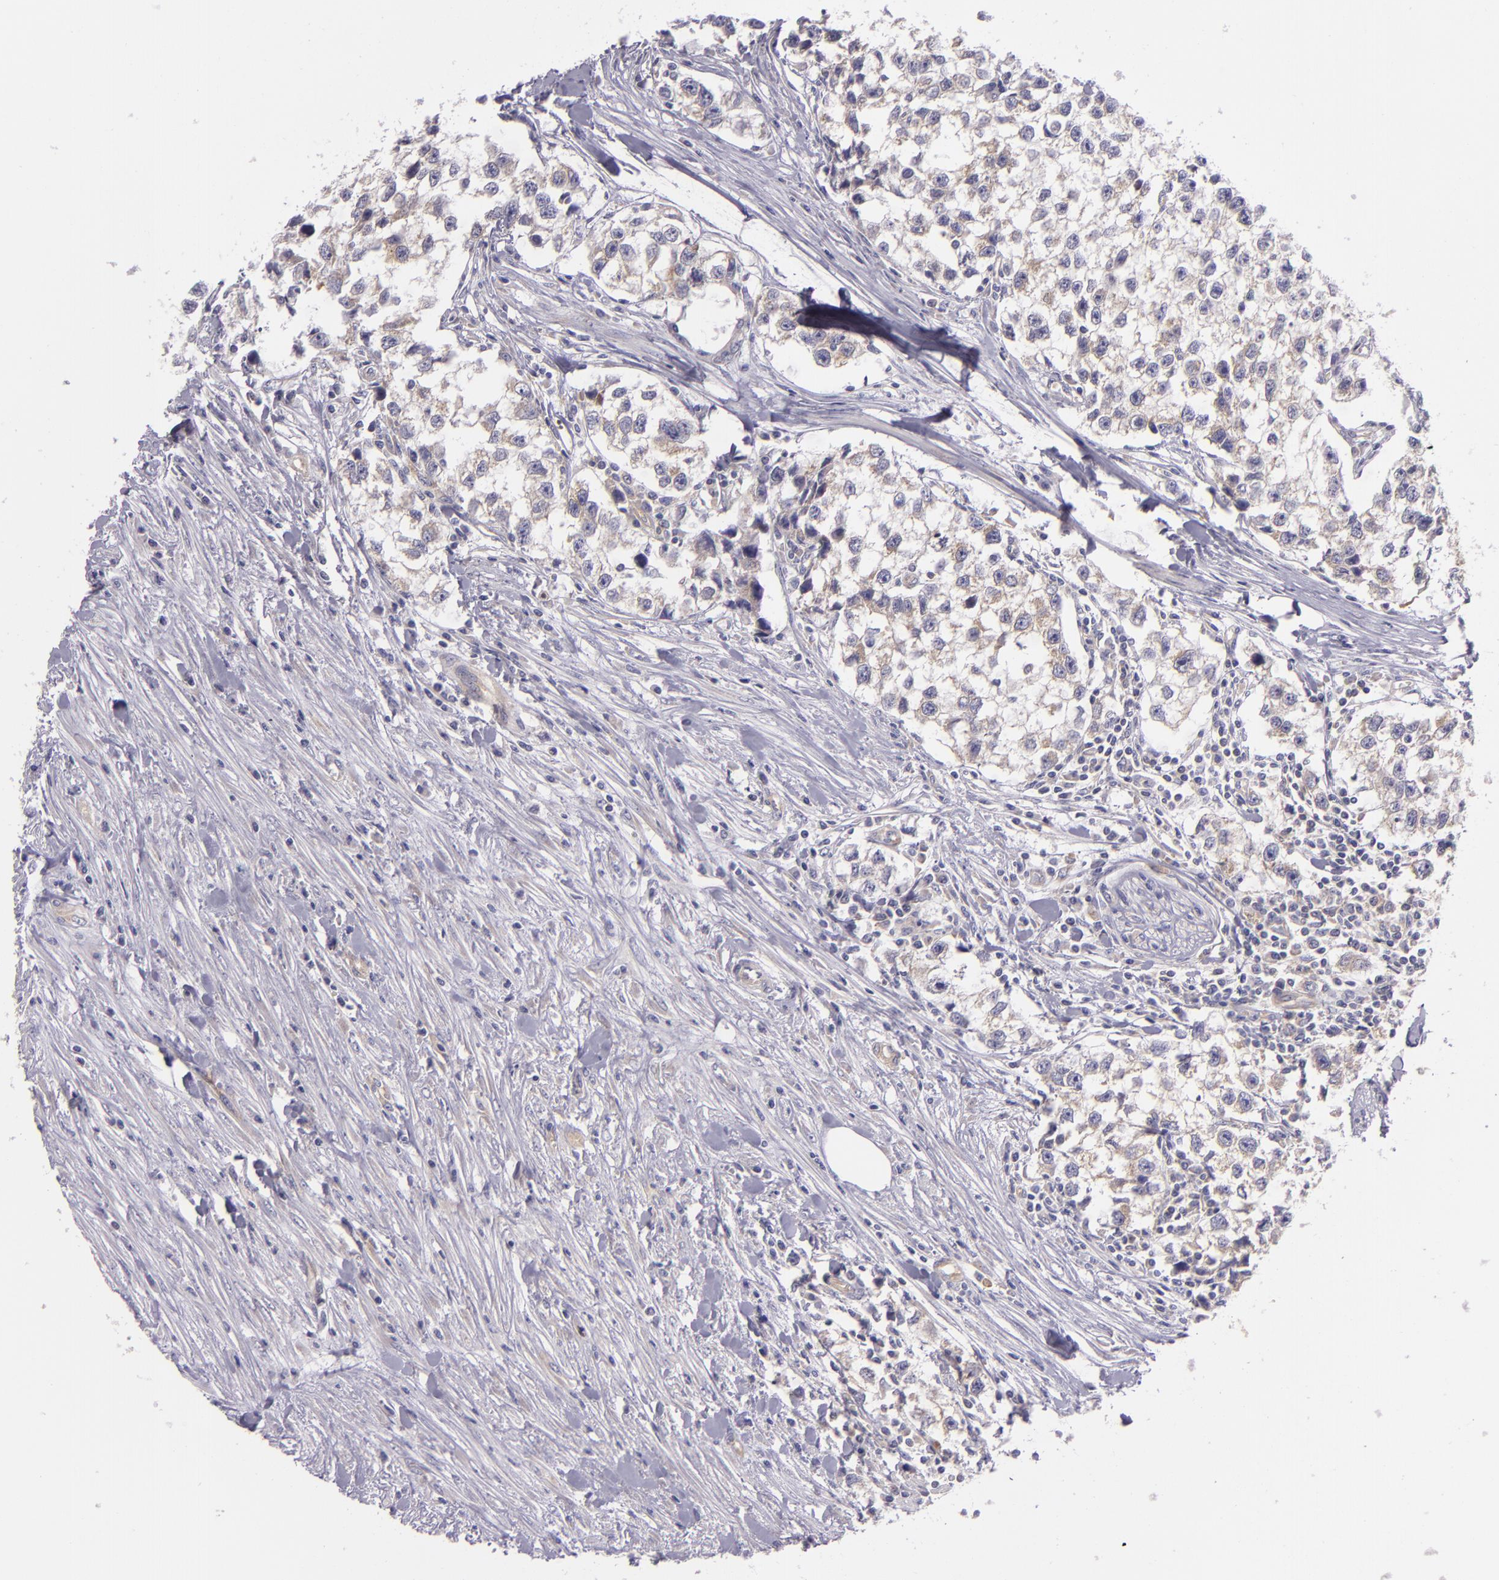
{"staining": {"intensity": "weak", "quantity": "<25%", "location": "cytoplasmic/membranous"}, "tissue": "testis cancer", "cell_type": "Tumor cells", "image_type": "cancer", "snomed": [{"axis": "morphology", "description": "Seminoma, NOS"}, {"axis": "morphology", "description": "Carcinoma, Embryonal, NOS"}, {"axis": "topography", "description": "Testis"}], "caption": "The micrograph exhibits no significant expression in tumor cells of testis cancer (seminoma).", "gene": "UPF3B", "patient": {"sex": "male", "age": 30}}